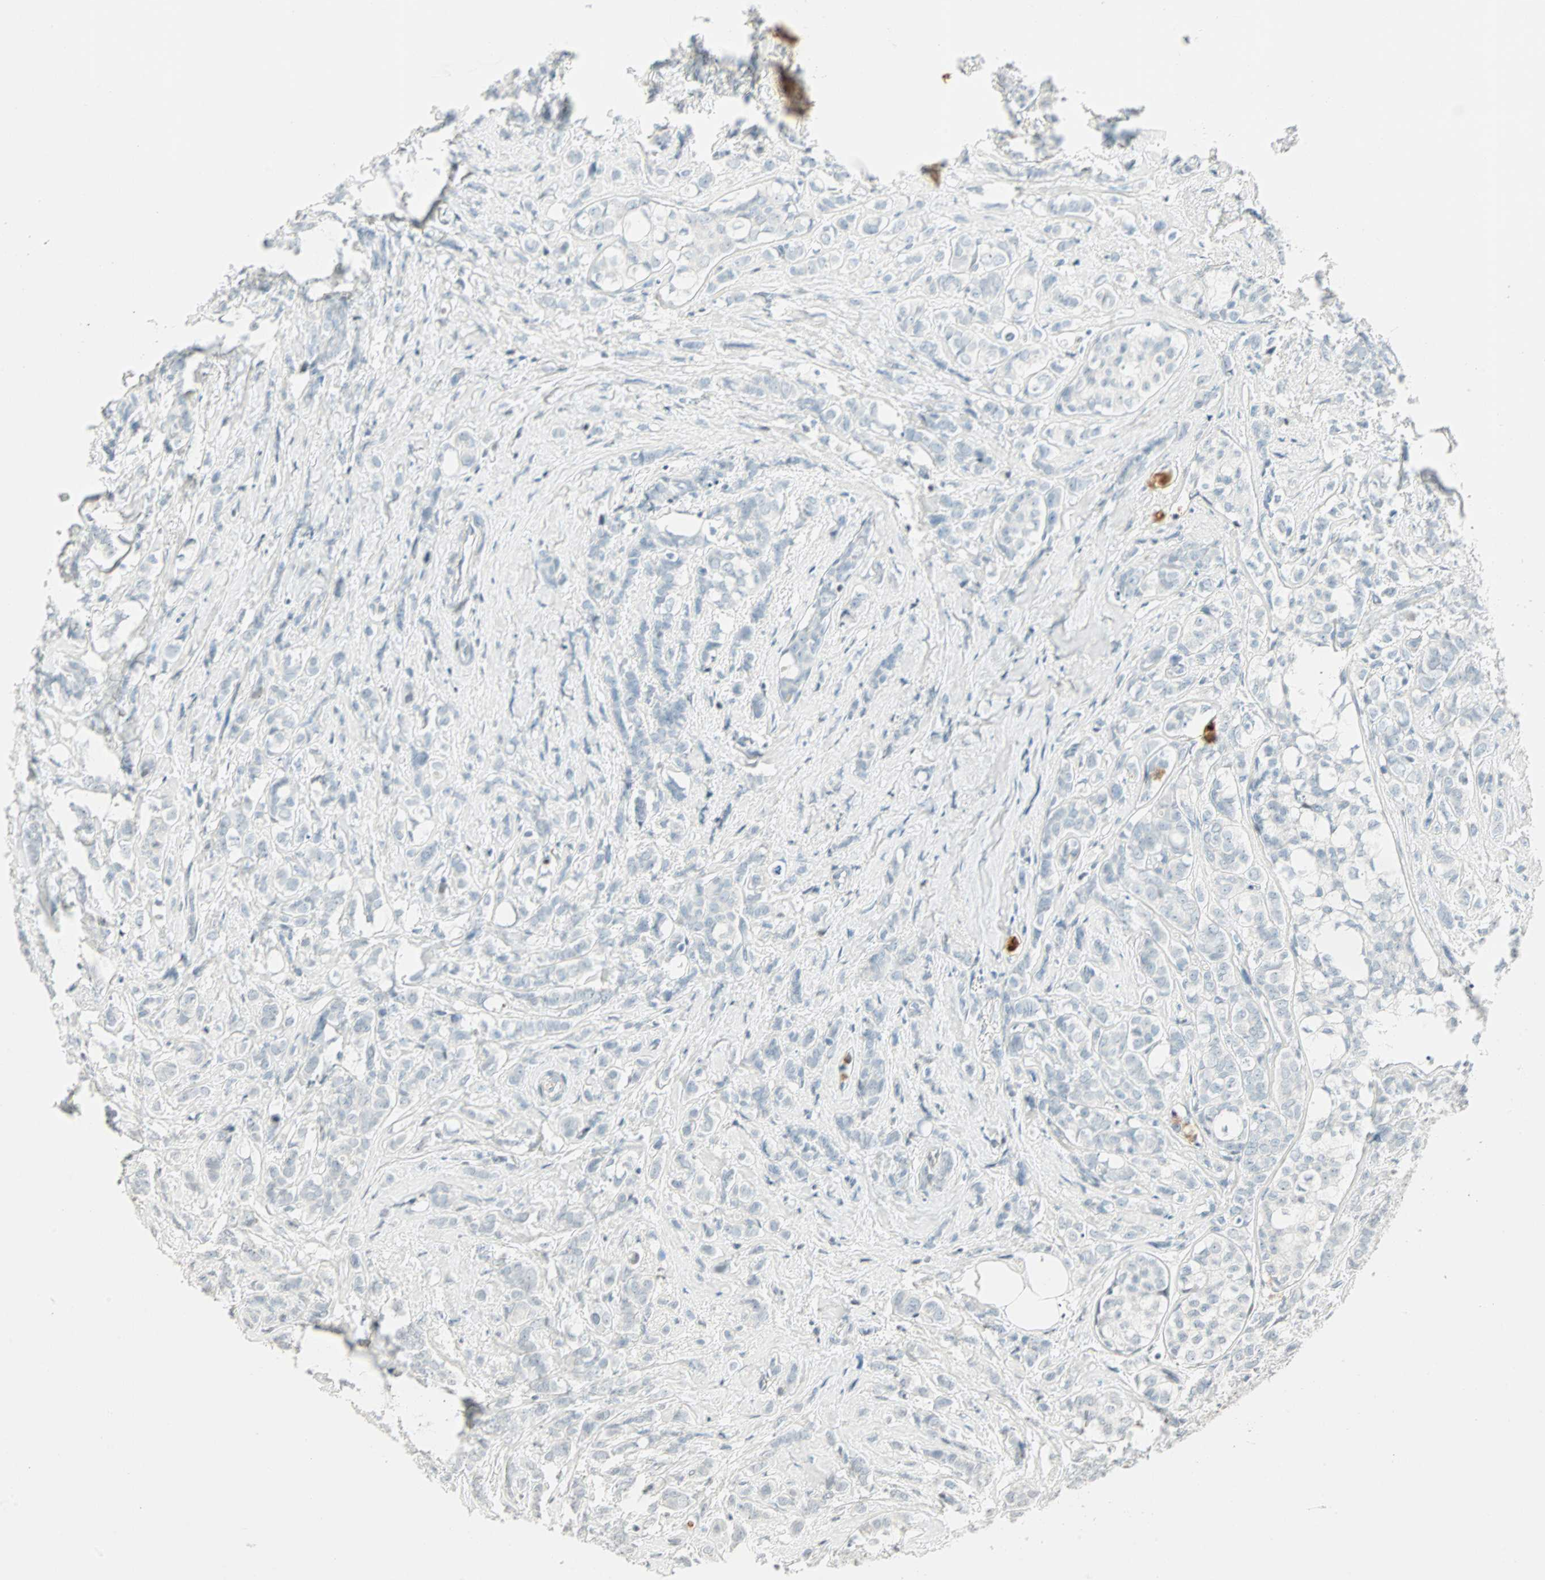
{"staining": {"intensity": "weak", "quantity": "<25%", "location": "nuclear"}, "tissue": "breast cancer", "cell_type": "Tumor cells", "image_type": "cancer", "snomed": [{"axis": "morphology", "description": "Lobular carcinoma"}, {"axis": "topography", "description": "Breast"}], "caption": "DAB (3,3'-diaminobenzidine) immunohistochemical staining of human breast lobular carcinoma exhibits no significant expression in tumor cells.", "gene": "SMAD3", "patient": {"sex": "female", "age": 60}}